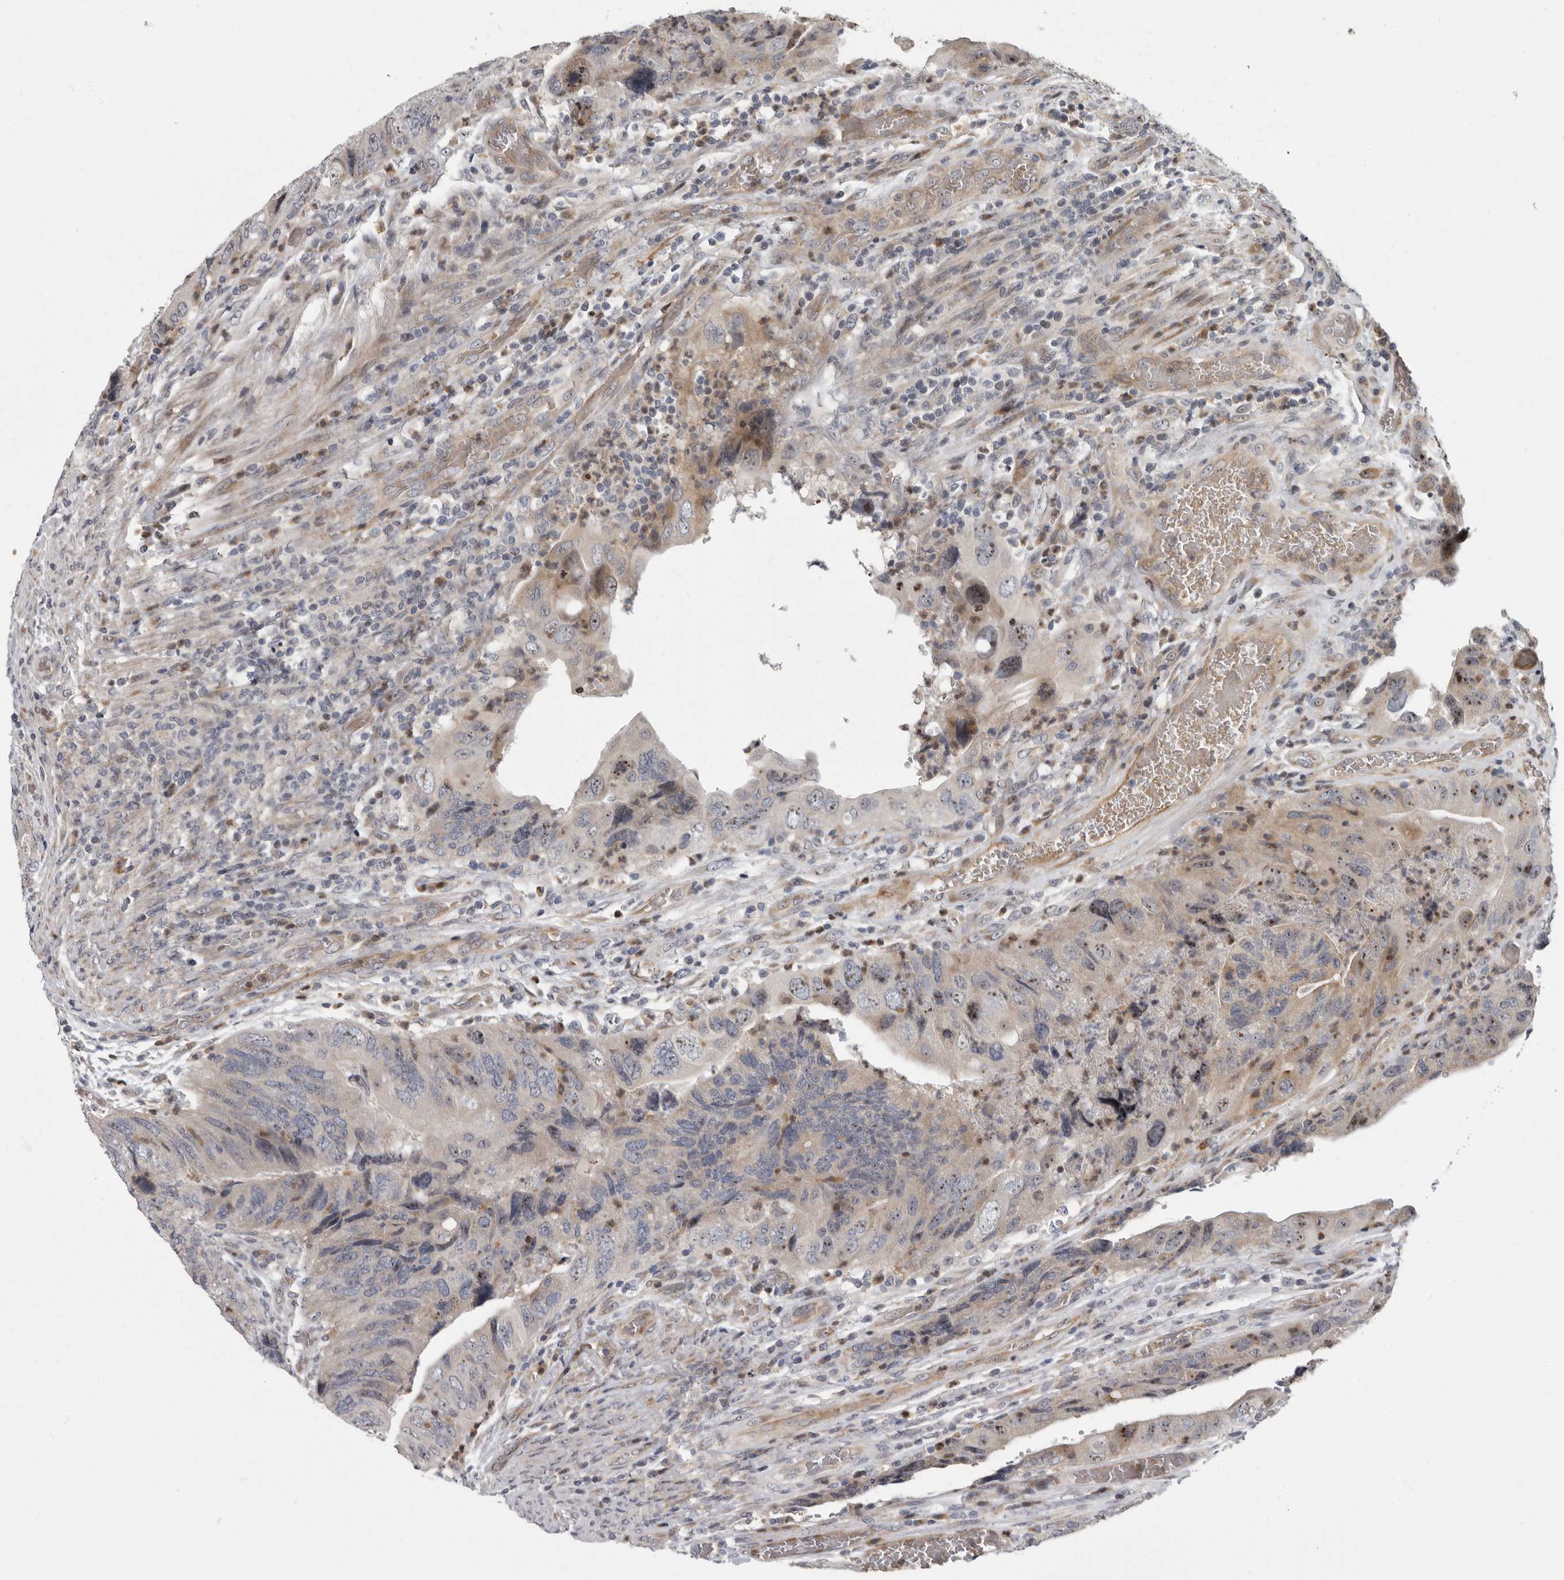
{"staining": {"intensity": "moderate", "quantity": "<25%", "location": "nuclear"}, "tissue": "colorectal cancer", "cell_type": "Tumor cells", "image_type": "cancer", "snomed": [{"axis": "morphology", "description": "Adenocarcinoma, NOS"}, {"axis": "topography", "description": "Rectum"}], "caption": "Moderate nuclear positivity is identified in about <25% of tumor cells in colorectal cancer (adenocarcinoma).", "gene": "PDCD11", "patient": {"sex": "male", "age": 63}}